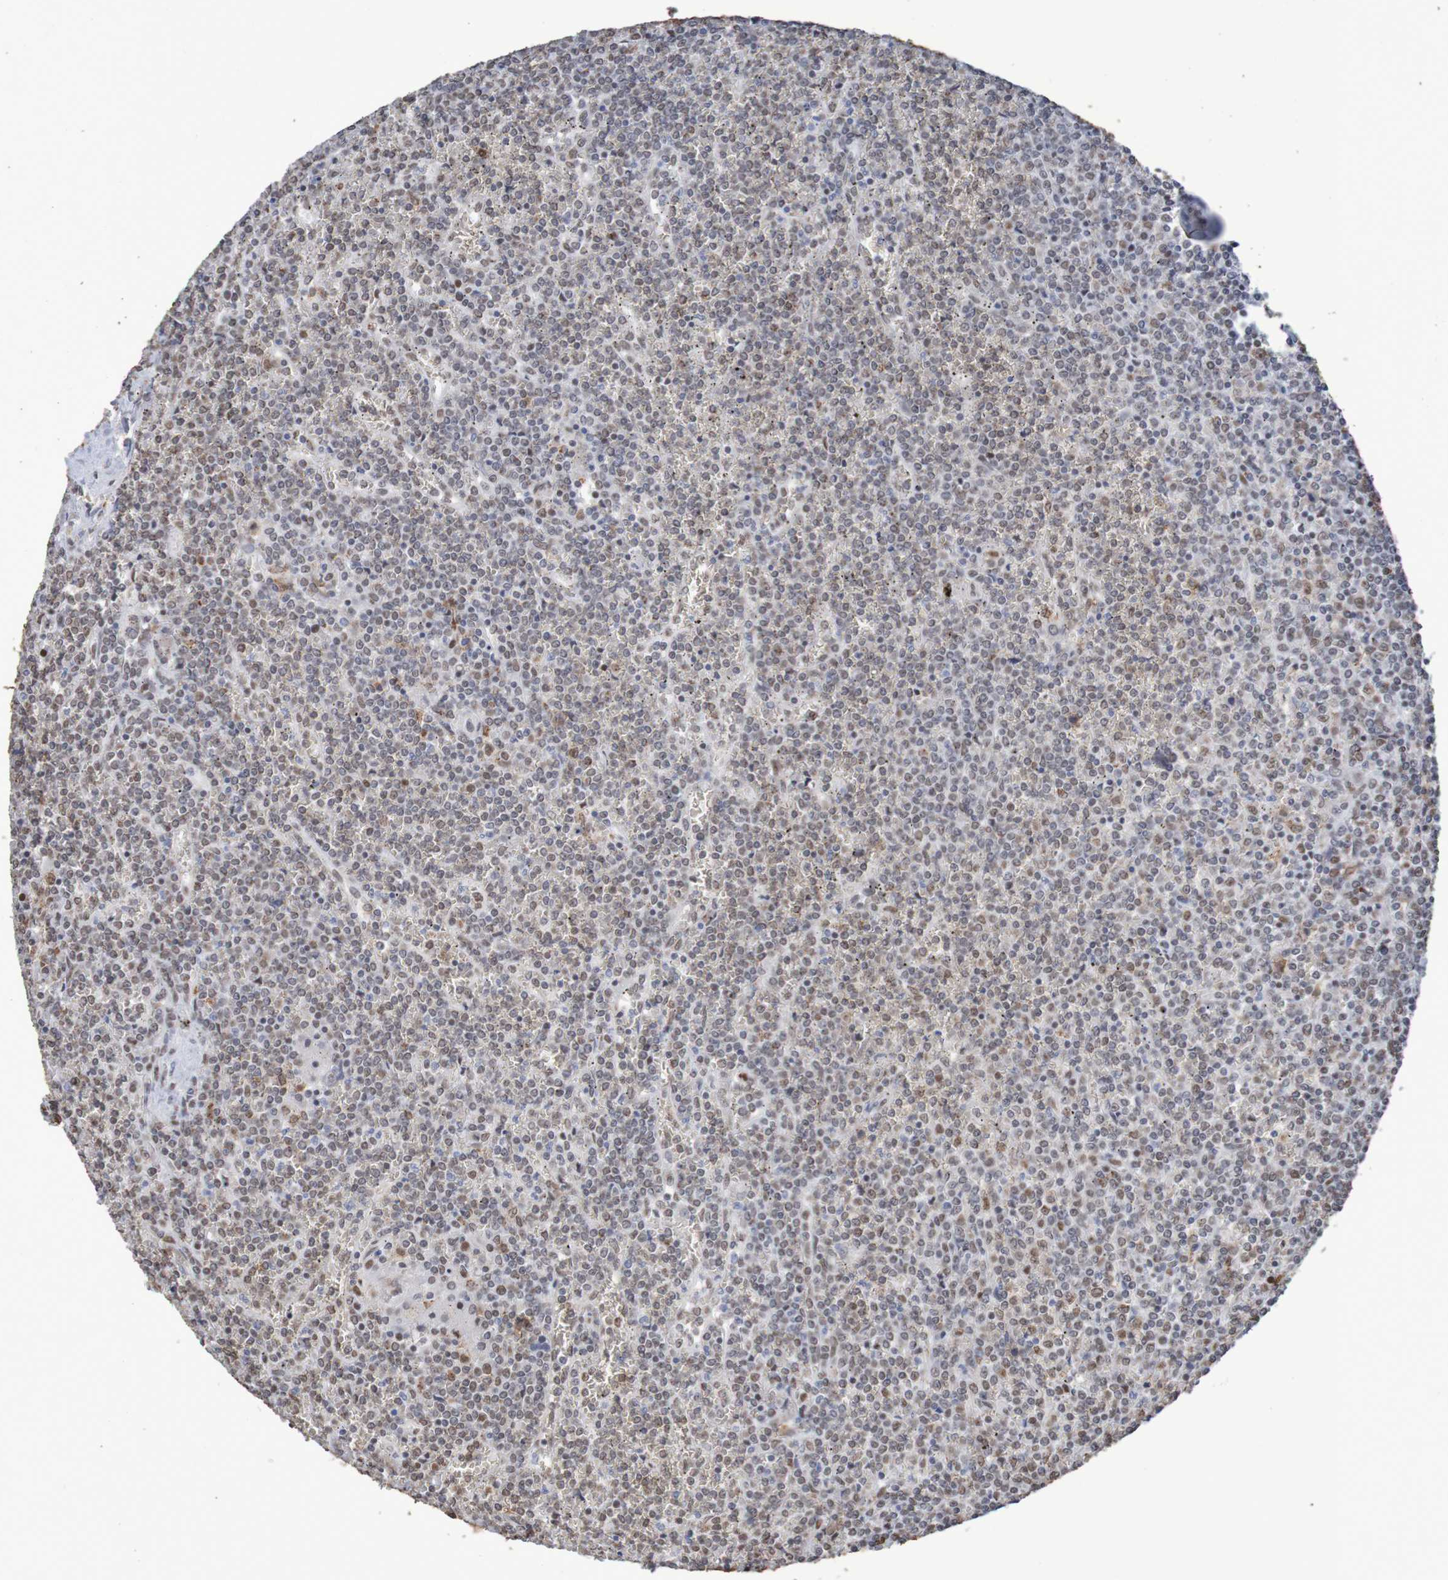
{"staining": {"intensity": "negative", "quantity": "none", "location": "none"}, "tissue": "lymphoma", "cell_type": "Tumor cells", "image_type": "cancer", "snomed": [{"axis": "morphology", "description": "Malignant lymphoma, non-Hodgkin's type, Low grade"}, {"axis": "topography", "description": "Spleen"}], "caption": "An image of lymphoma stained for a protein shows no brown staining in tumor cells.", "gene": "MRTFB", "patient": {"sex": "female", "age": 19}}